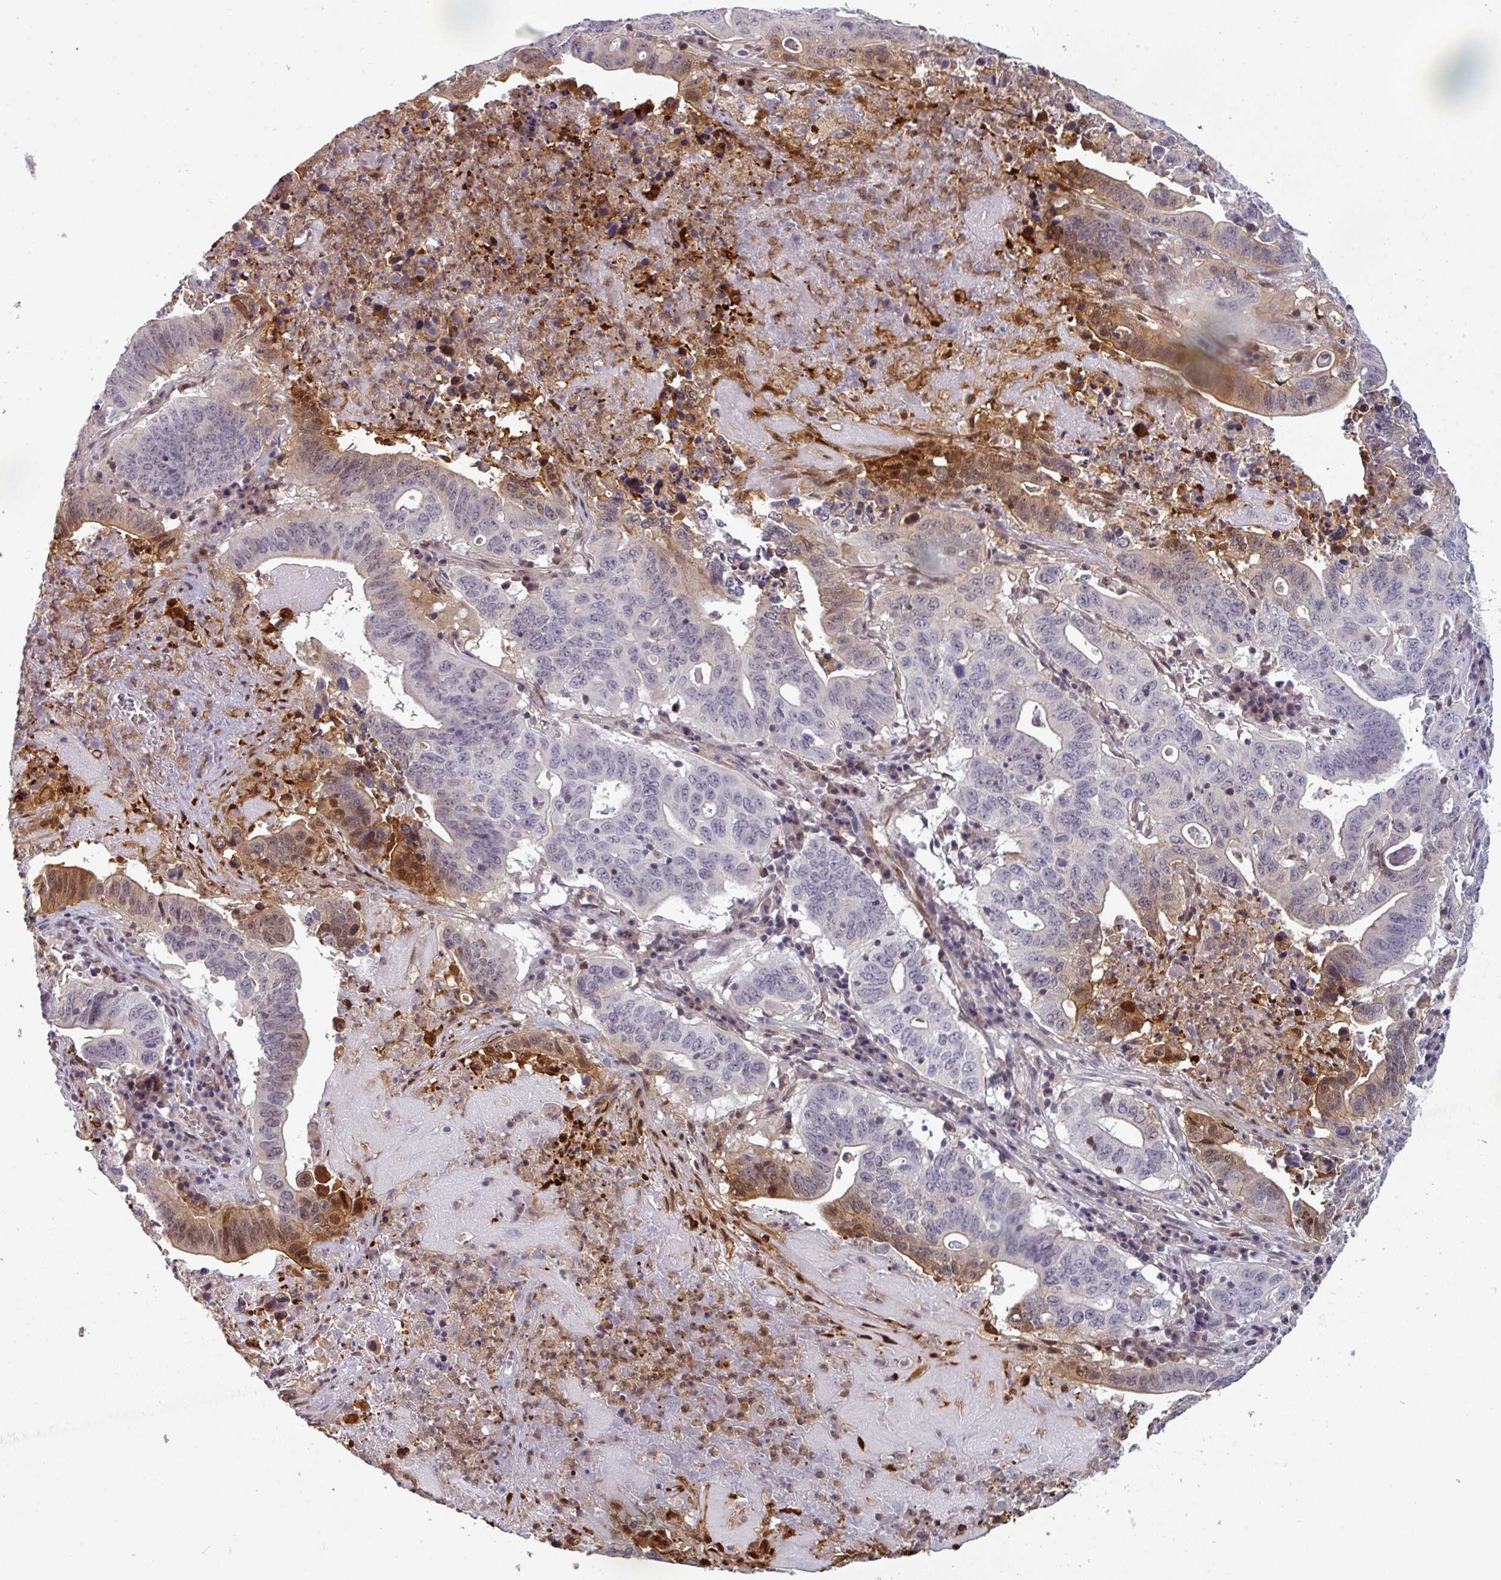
{"staining": {"intensity": "moderate", "quantity": "<25%", "location": "cytoplasmic/membranous,nuclear"}, "tissue": "lung cancer", "cell_type": "Tumor cells", "image_type": "cancer", "snomed": [{"axis": "morphology", "description": "Adenocarcinoma, NOS"}, {"axis": "topography", "description": "Lung"}], "caption": "Adenocarcinoma (lung) stained with a brown dye reveals moderate cytoplasmic/membranous and nuclear positive positivity in about <25% of tumor cells.", "gene": "PRAMEF12", "patient": {"sex": "female", "age": 60}}